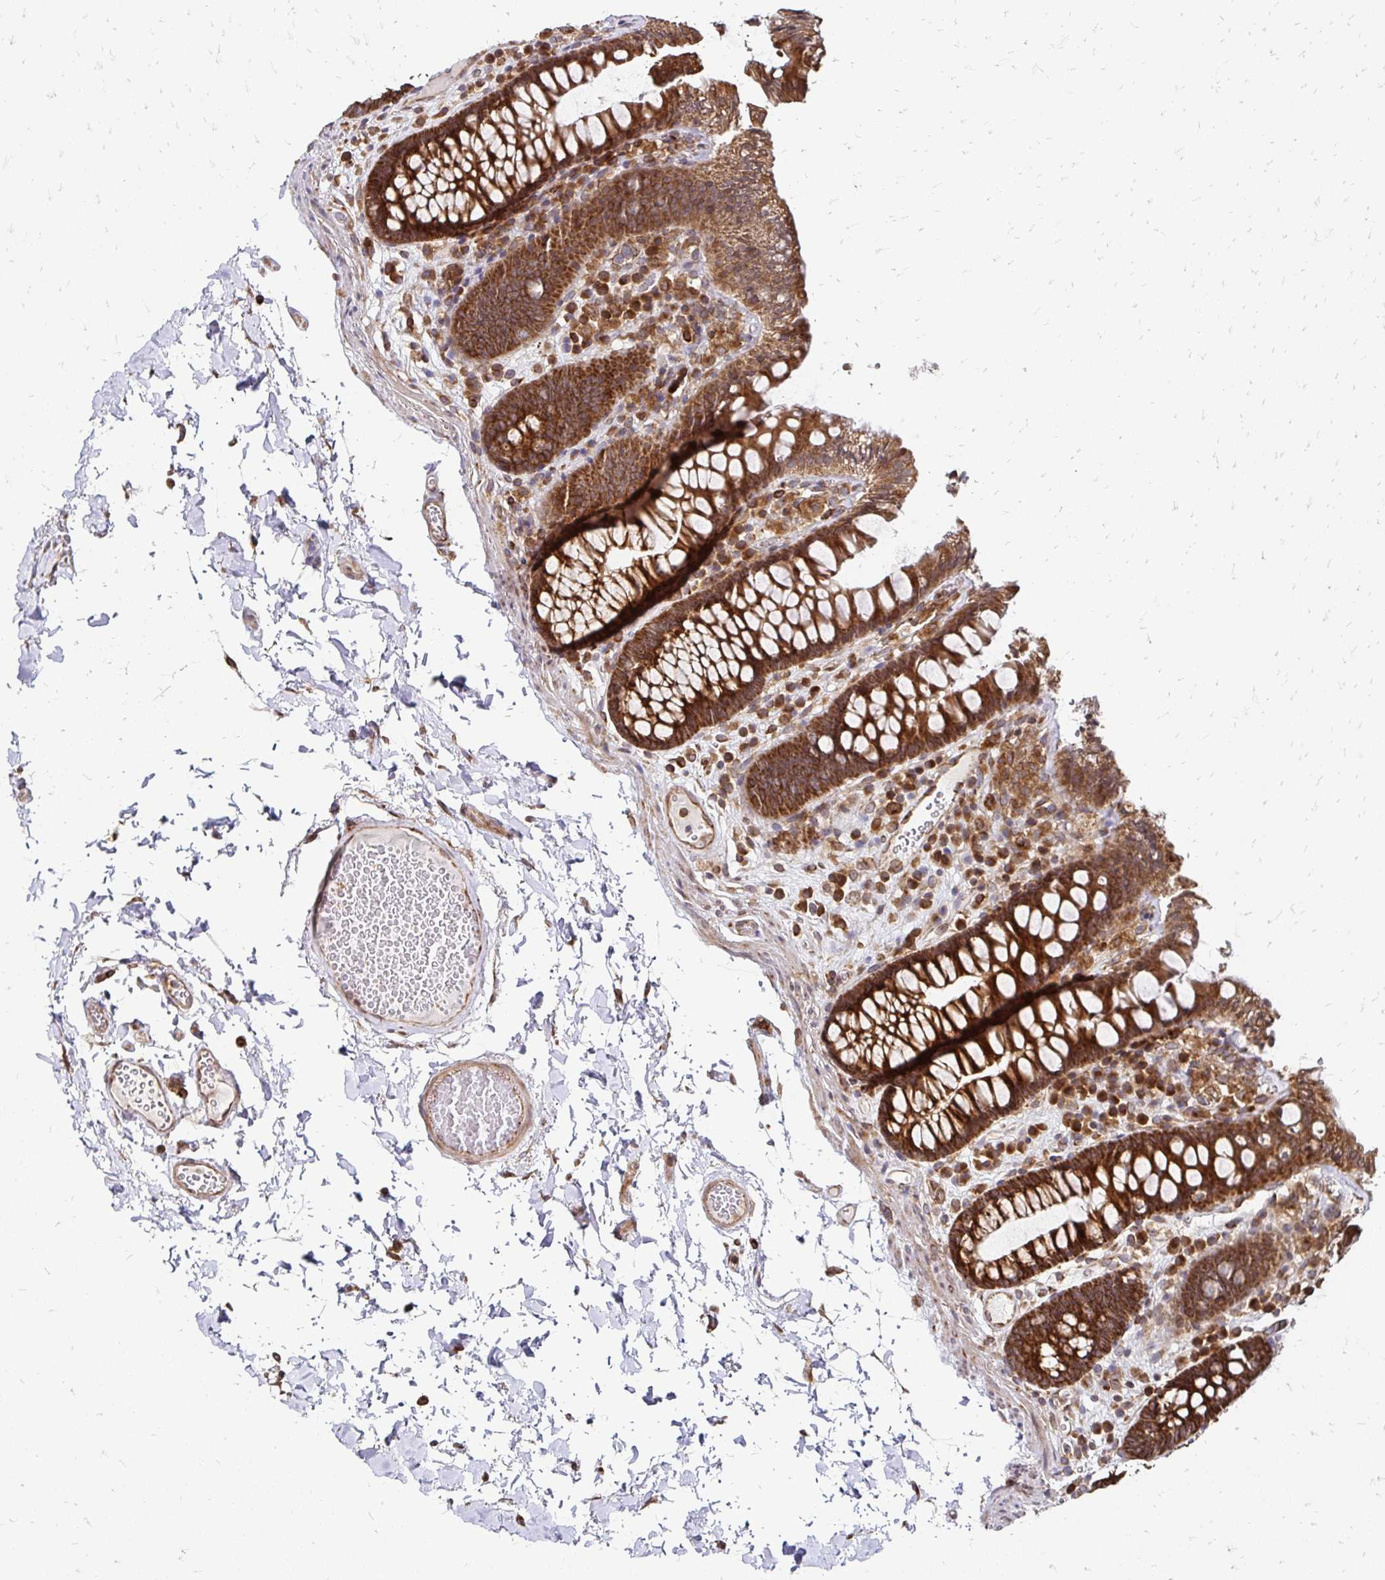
{"staining": {"intensity": "moderate", "quantity": ">75%", "location": "cytoplasmic/membranous"}, "tissue": "colon", "cell_type": "Endothelial cells", "image_type": "normal", "snomed": [{"axis": "morphology", "description": "Normal tissue, NOS"}, {"axis": "topography", "description": "Colon"}, {"axis": "topography", "description": "Peripheral nerve tissue"}], "caption": "High-magnification brightfield microscopy of benign colon stained with DAB (3,3'-diaminobenzidine) (brown) and counterstained with hematoxylin (blue). endothelial cells exhibit moderate cytoplasmic/membranous positivity is identified in about>75% of cells. (DAB IHC, brown staining for protein, blue staining for nuclei).", "gene": "ZW10", "patient": {"sex": "male", "age": 84}}